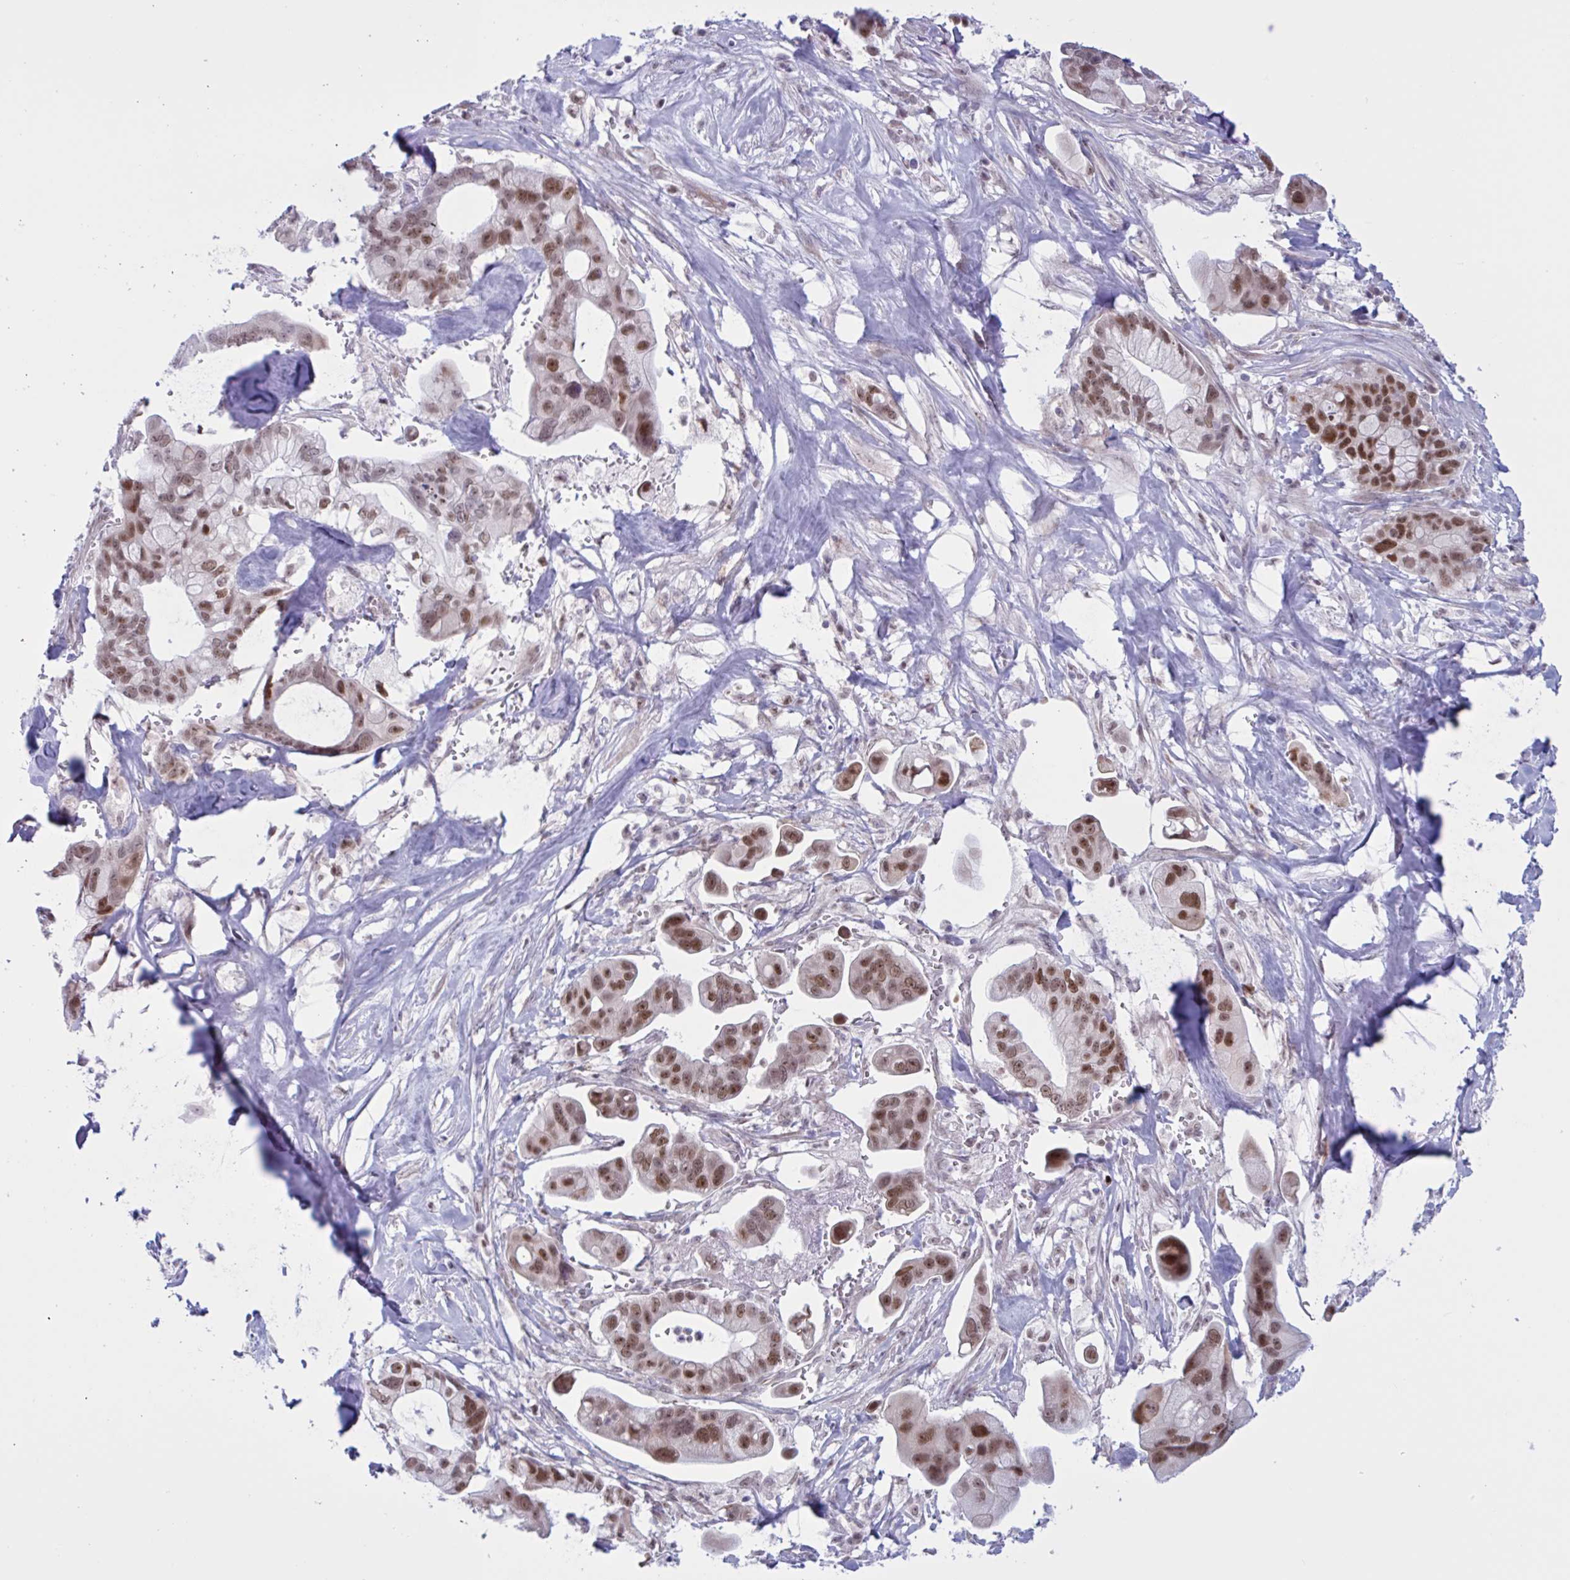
{"staining": {"intensity": "moderate", "quantity": ">75%", "location": "nuclear"}, "tissue": "pancreatic cancer", "cell_type": "Tumor cells", "image_type": "cancer", "snomed": [{"axis": "morphology", "description": "Adenocarcinoma, NOS"}, {"axis": "topography", "description": "Pancreas"}], "caption": "There is medium levels of moderate nuclear staining in tumor cells of adenocarcinoma (pancreatic), as demonstrated by immunohistochemical staining (brown color).", "gene": "PRMT6", "patient": {"sex": "male", "age": 68}}